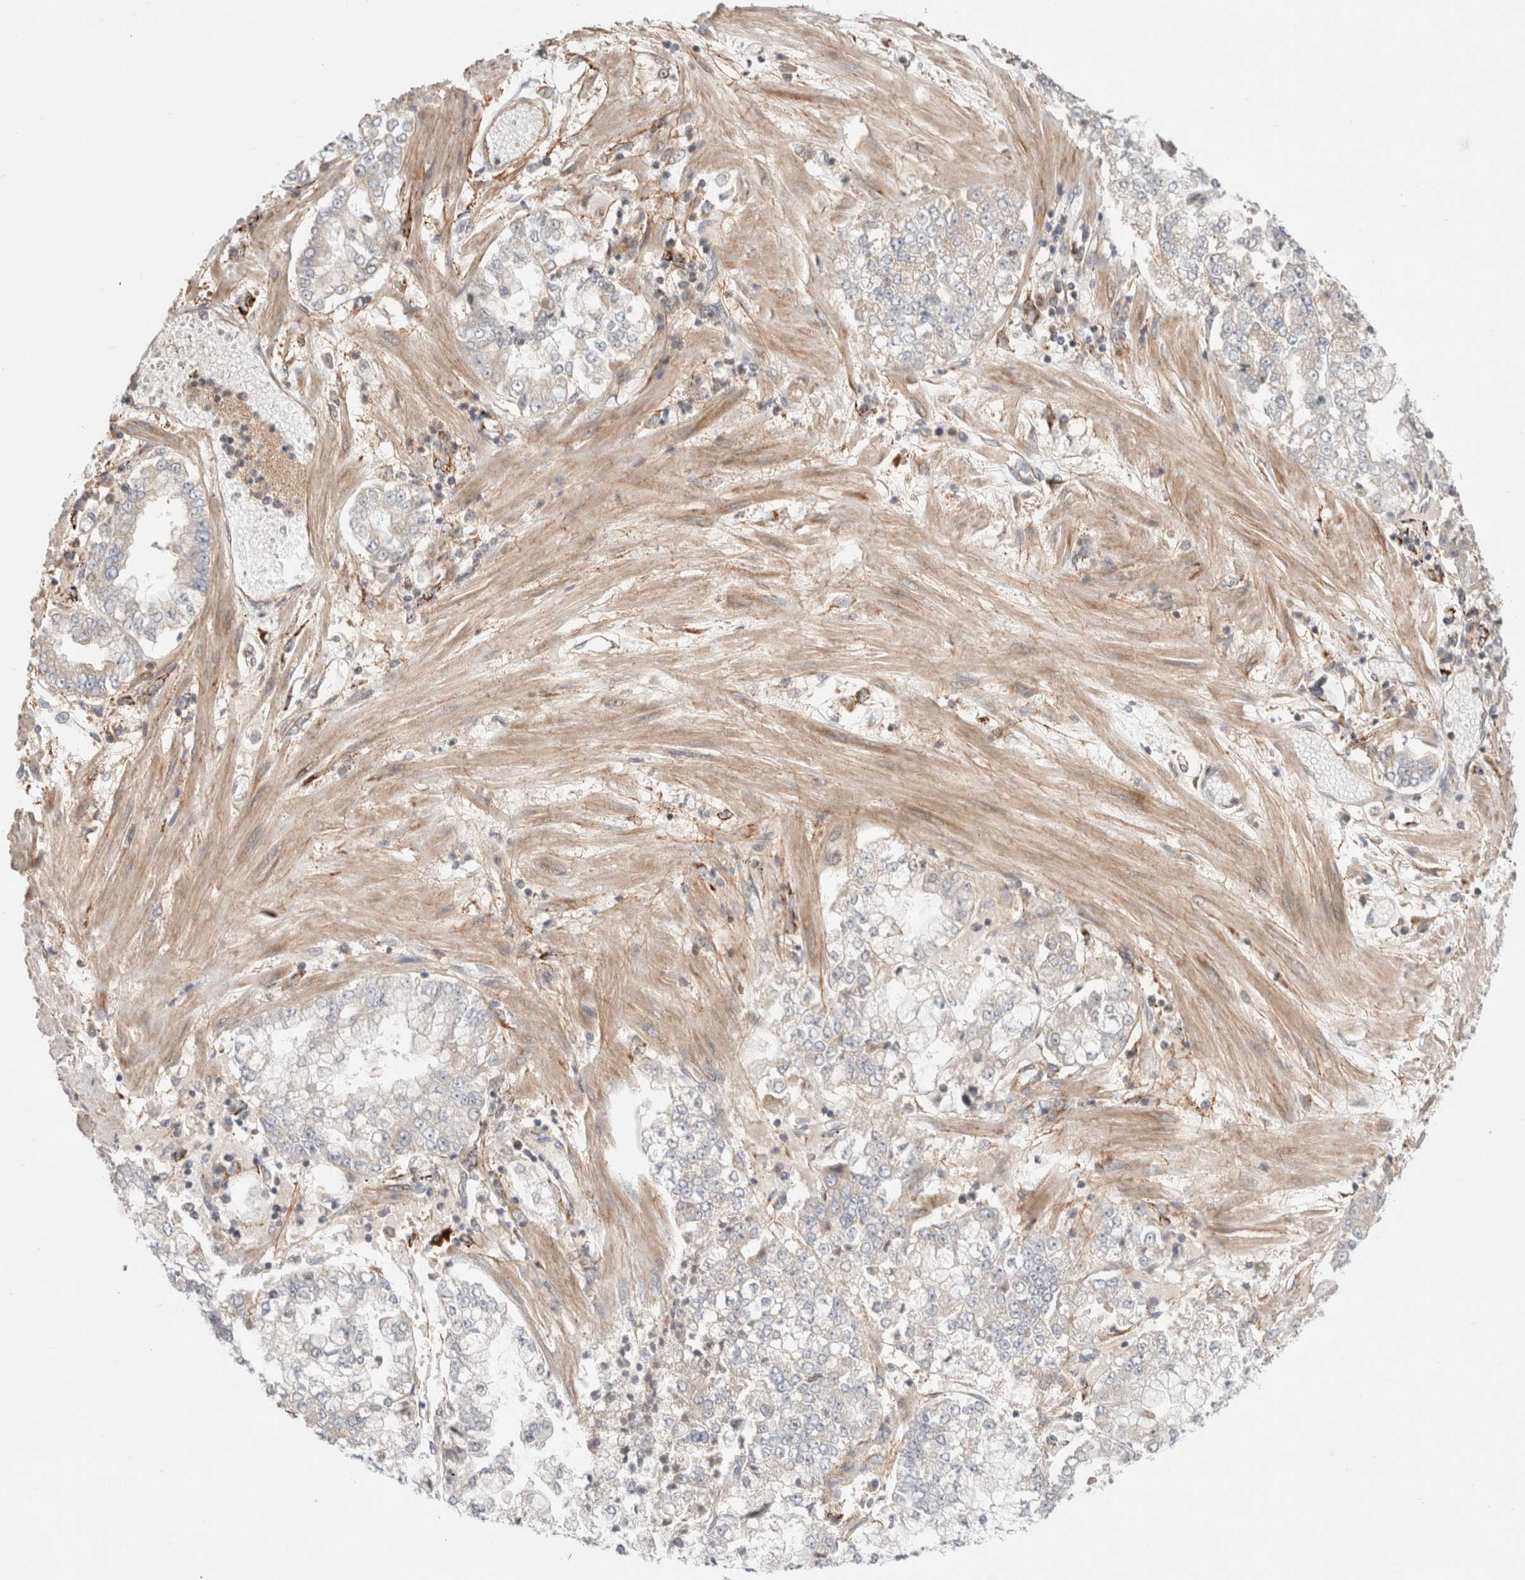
{"staining": {"intensity": "negative", "quantity": "none", "location": "none"}, "tissue": "stomach cancer", "cell_type": "Tumor cells", "image_type": "cancer", "snomed": [{"axis": "morphology", "description": "Adenocarcinoma, NOS"}, {"axis": "topography", "description": "Stomach"}], "caption": "Immunohistochemistry (IHC) image of human adenocarcinoma (stomach) stained for a protein (brown), which displays no positivity in tumor cells. Nuclei are stained in blue.", "gene": "HROB", "patient": {"sex": "male", "age": 76}}